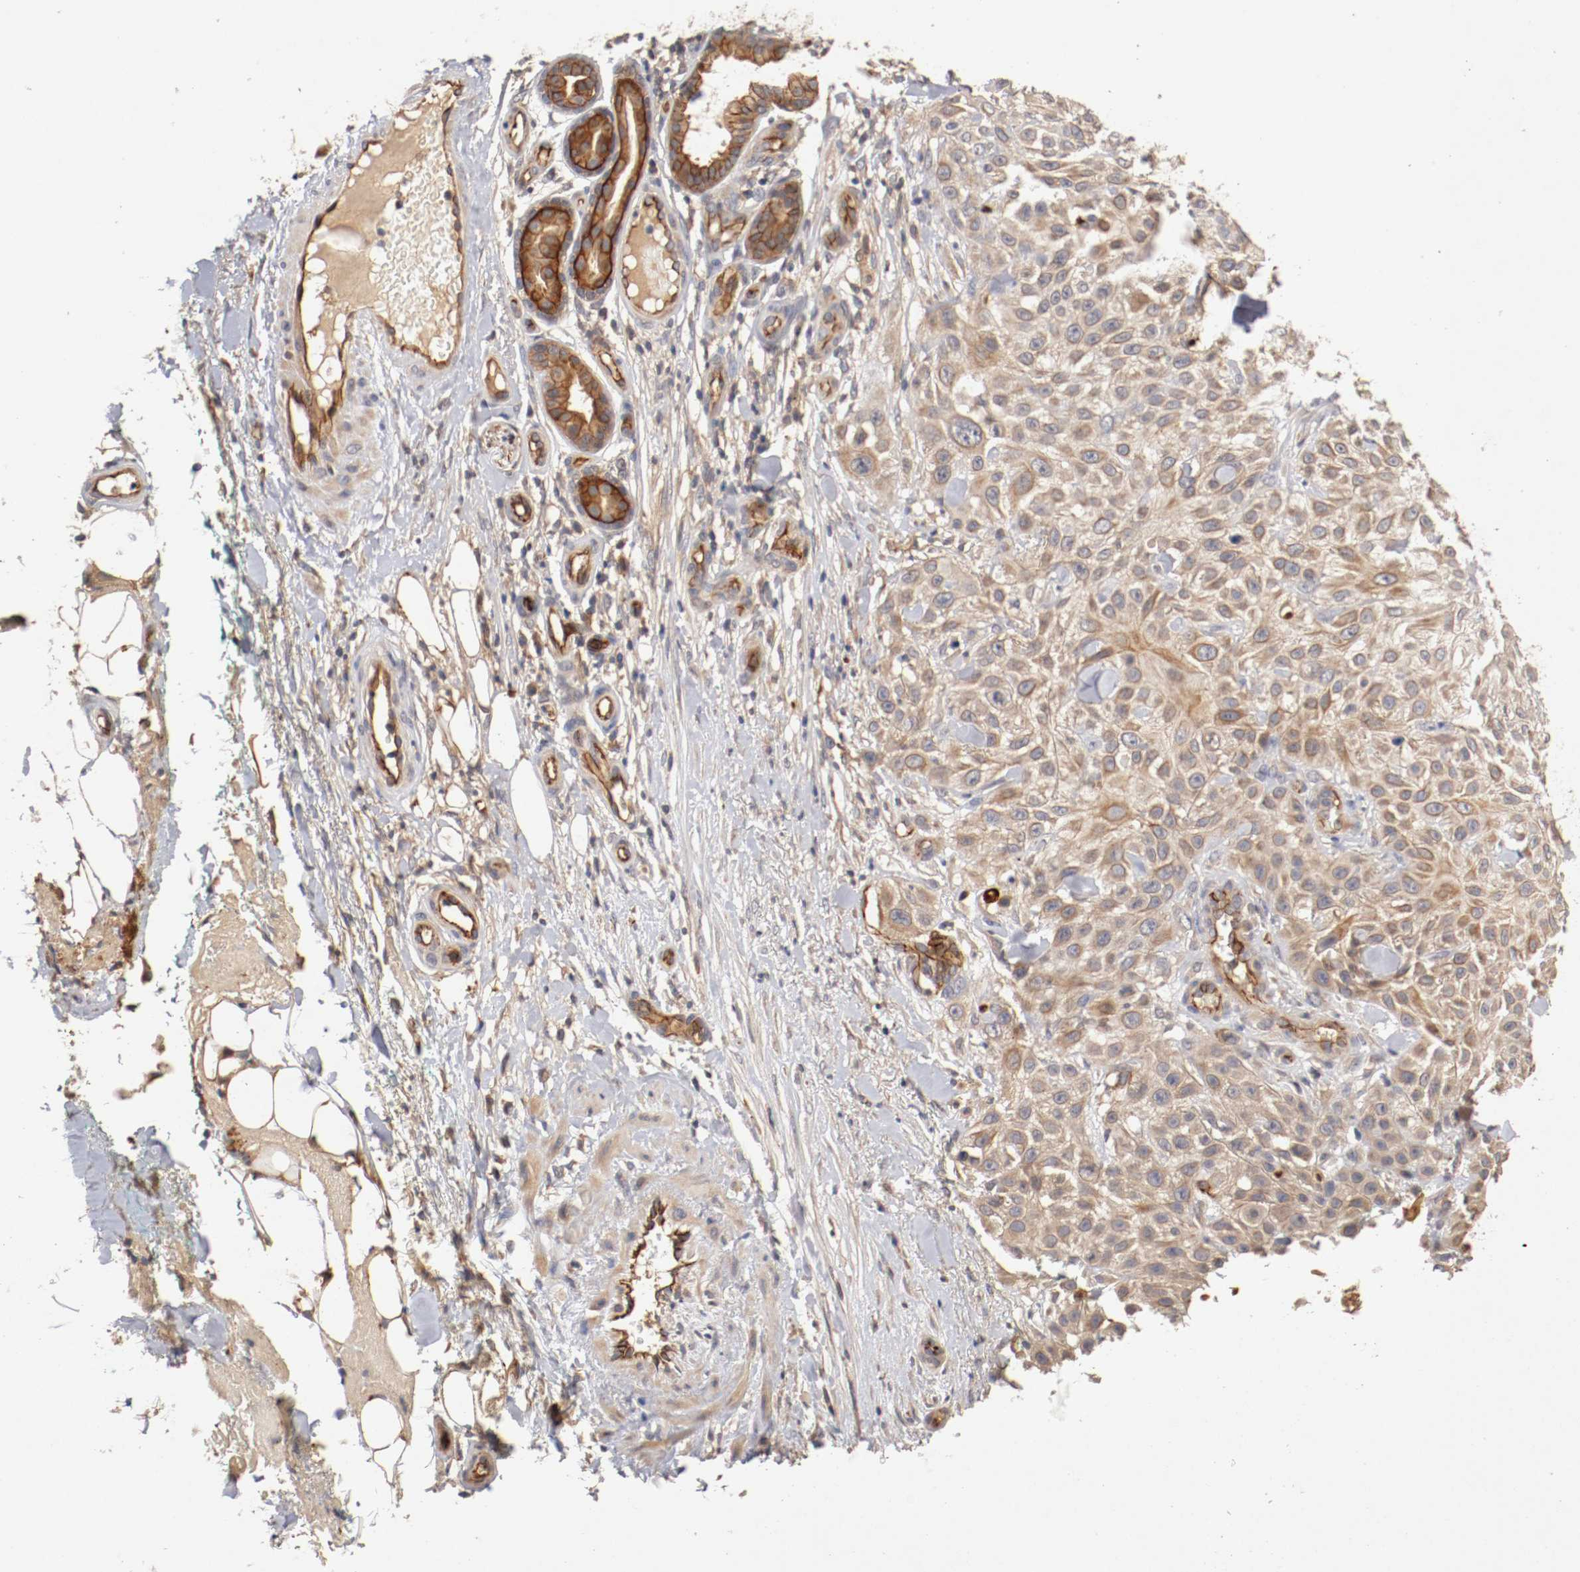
{"staining": {"intensity": "weak", "quantity": ">75%", "location": "cytoplasmic/membranous"}, "tissue": "skin cancer", "cell_type": "Tumor cells", "image_type": "cancer", "snomed": [{"axis": "morphology", "description": "Squamous cell carcinoma, NOS"}, {"axis": "topography", "description": "Skin"}], "caption": "Human skin cancer stained with a protein marker demonstrates weak staining in tumor cells.", "gene": "TYK2", "patient": {"sex": "female", "age": 42}}